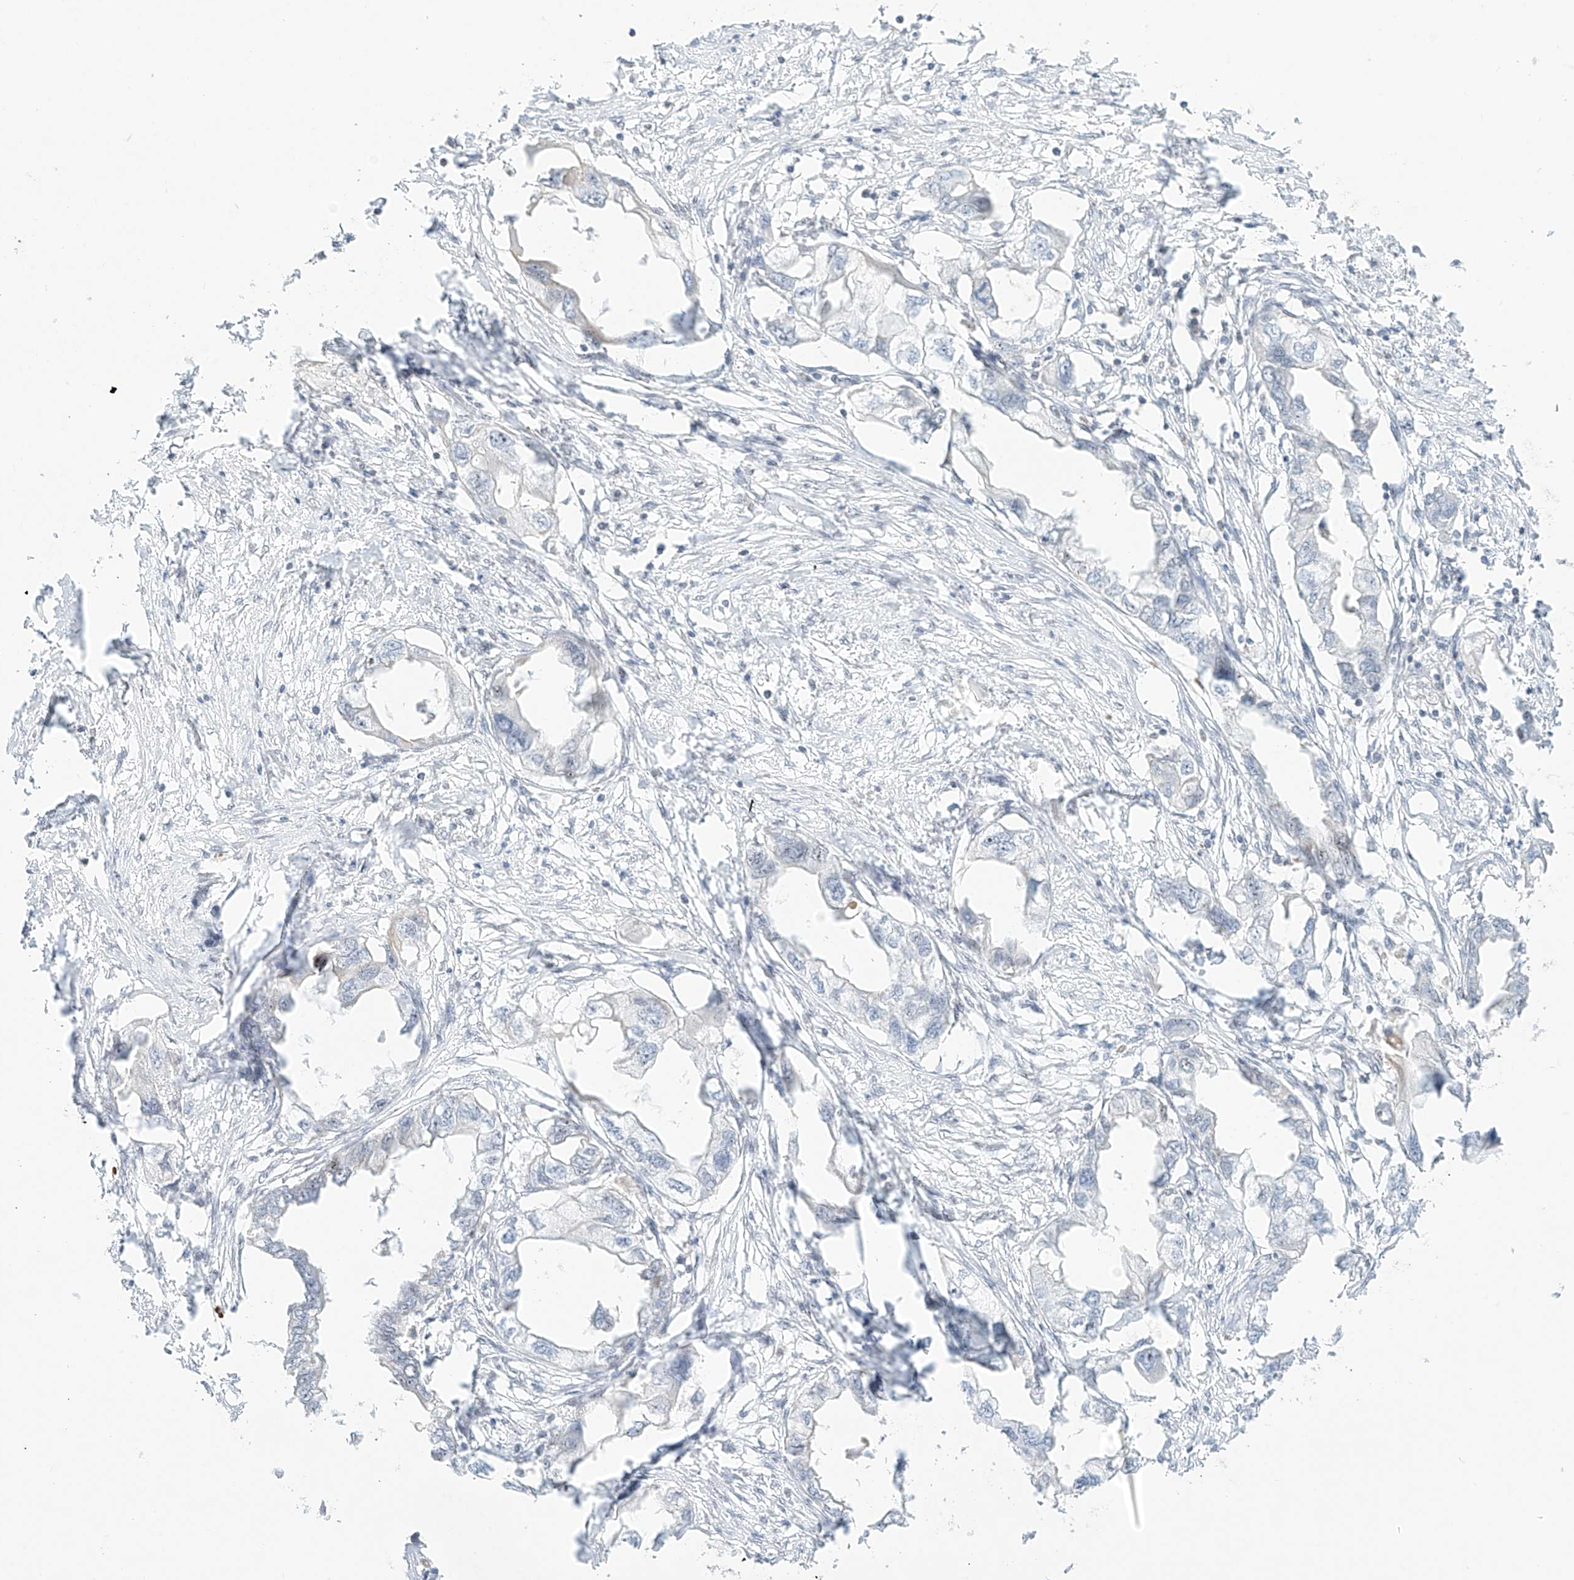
{"staining": {"intensity": "negative", "quantity": "none", "location": "none"}, "tissue": "endometrial cancer", "cell_type": "Tumor cells", "image_type": "cancer", "snomed": [{"axis": "morphology", "description": "Adenocarcinoma, NOS"}, {"axis": "morphology", "description": "Adenocarcinoma, metastatic, NOS"}, {"axis": "topography", "description": "Adipose tissue"}, {"axis": "topography", "description": "Endometrium"}], "caption": "A high-resolution histopathology image shows immunohistochemistry staining of endometrial cancer (adenocarcinoma), which exhibits no significant positivity in tumor cells.", "gene": "ZNF512", "patient": {"sex": "female", "age": 67}}